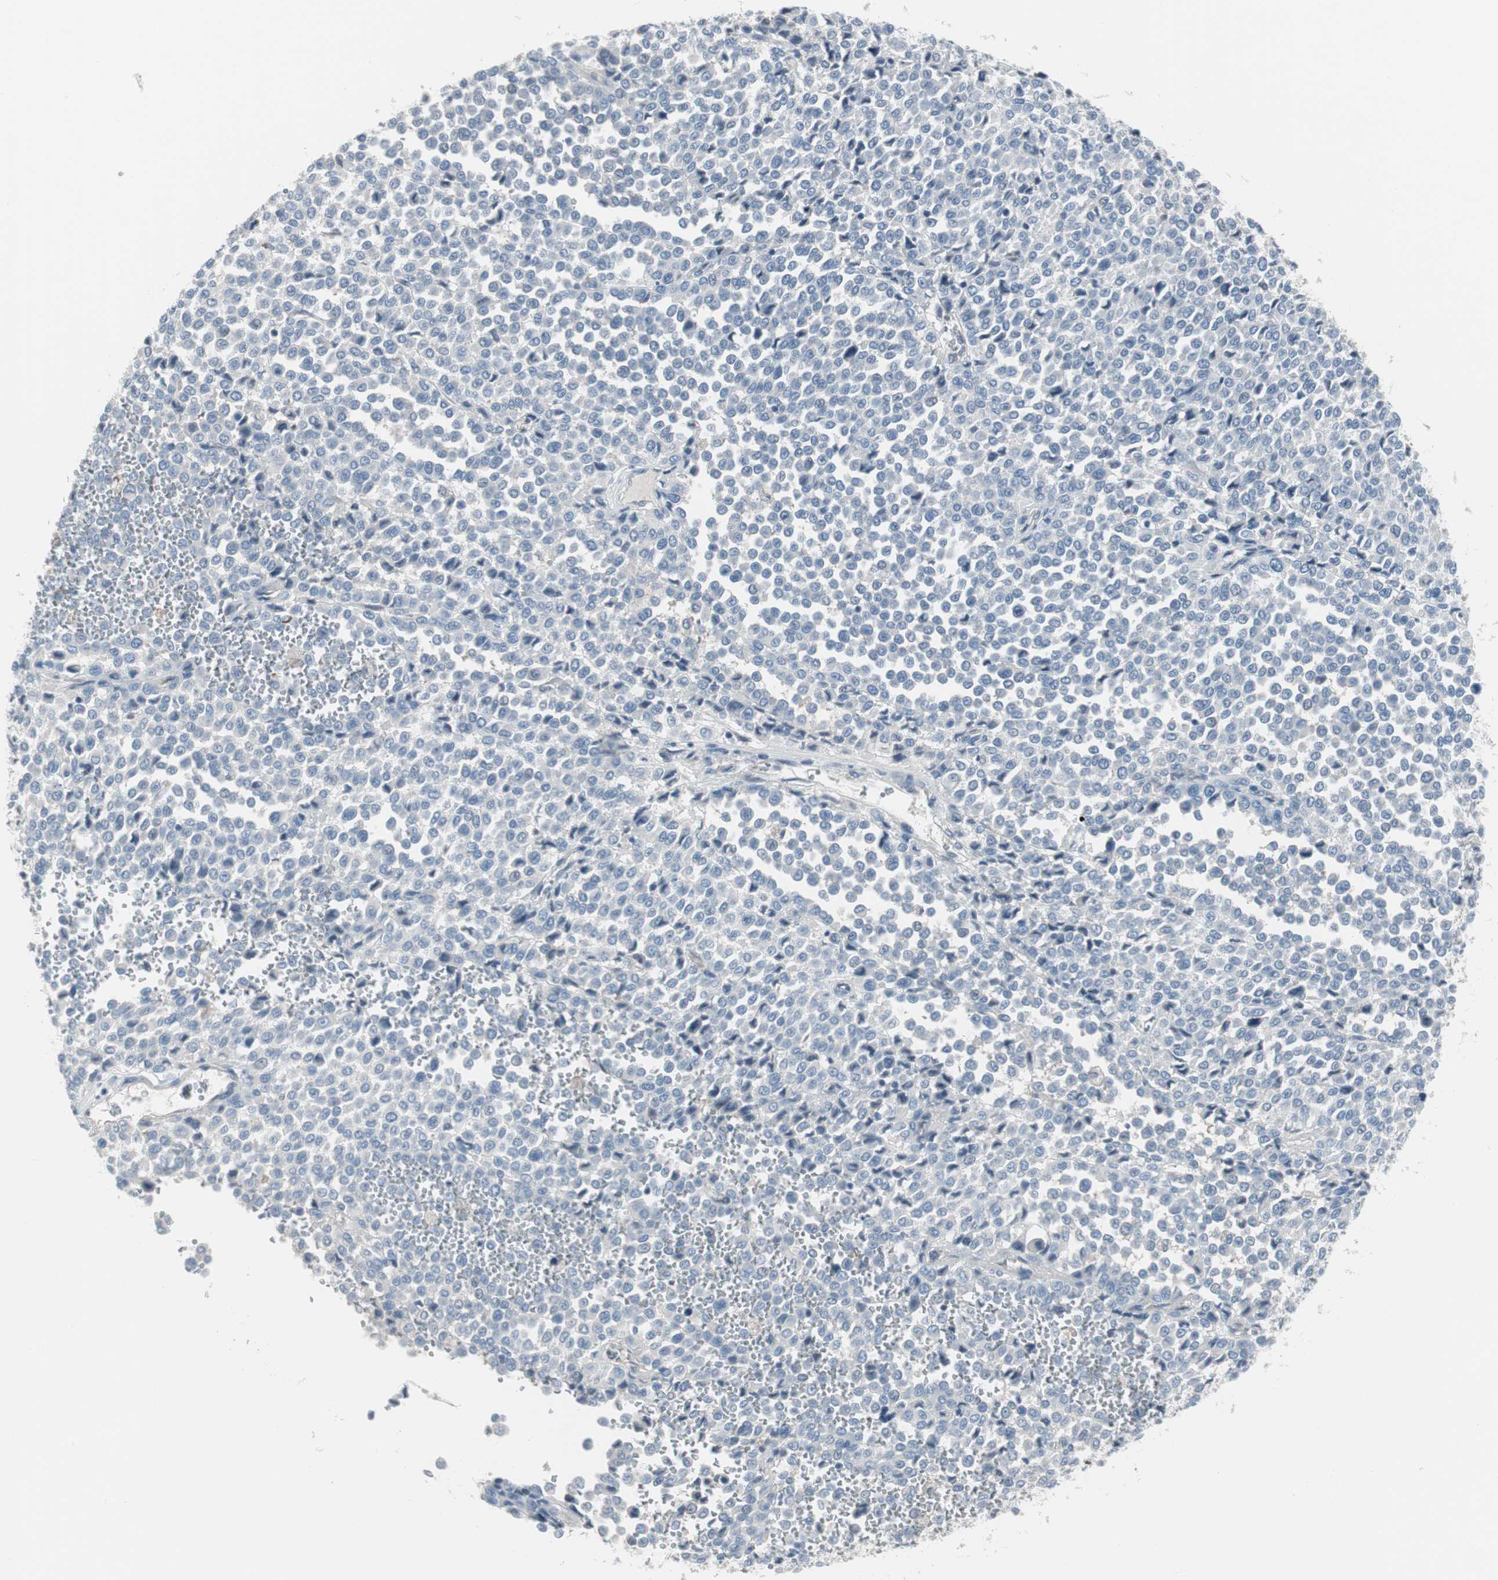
{"staining": {"intensity": "negative", "quantity": "none", "location": "none"}, "tissue": "melanoma", "cell_type": "Tumor cells", "image_type": "cancer", "snomed": [{"axis": "morphology", "description": "Malignant melanoma, Metastatic site"}, {"axis": "topography", "description": "Pancreas"}], "caption": "Immunohistochemistry histopathology image of malignant melanoma (metastatic site) stained for a protein (brown), which displays no expression in tumor cells. (DAB (3,3'-diaminobenzidine) immunohistochemistry (IHC) visualized using brightfield microscopy, high magnification).", "gene": "PIGR", "patient": {"sex": "female", "age": 30}}